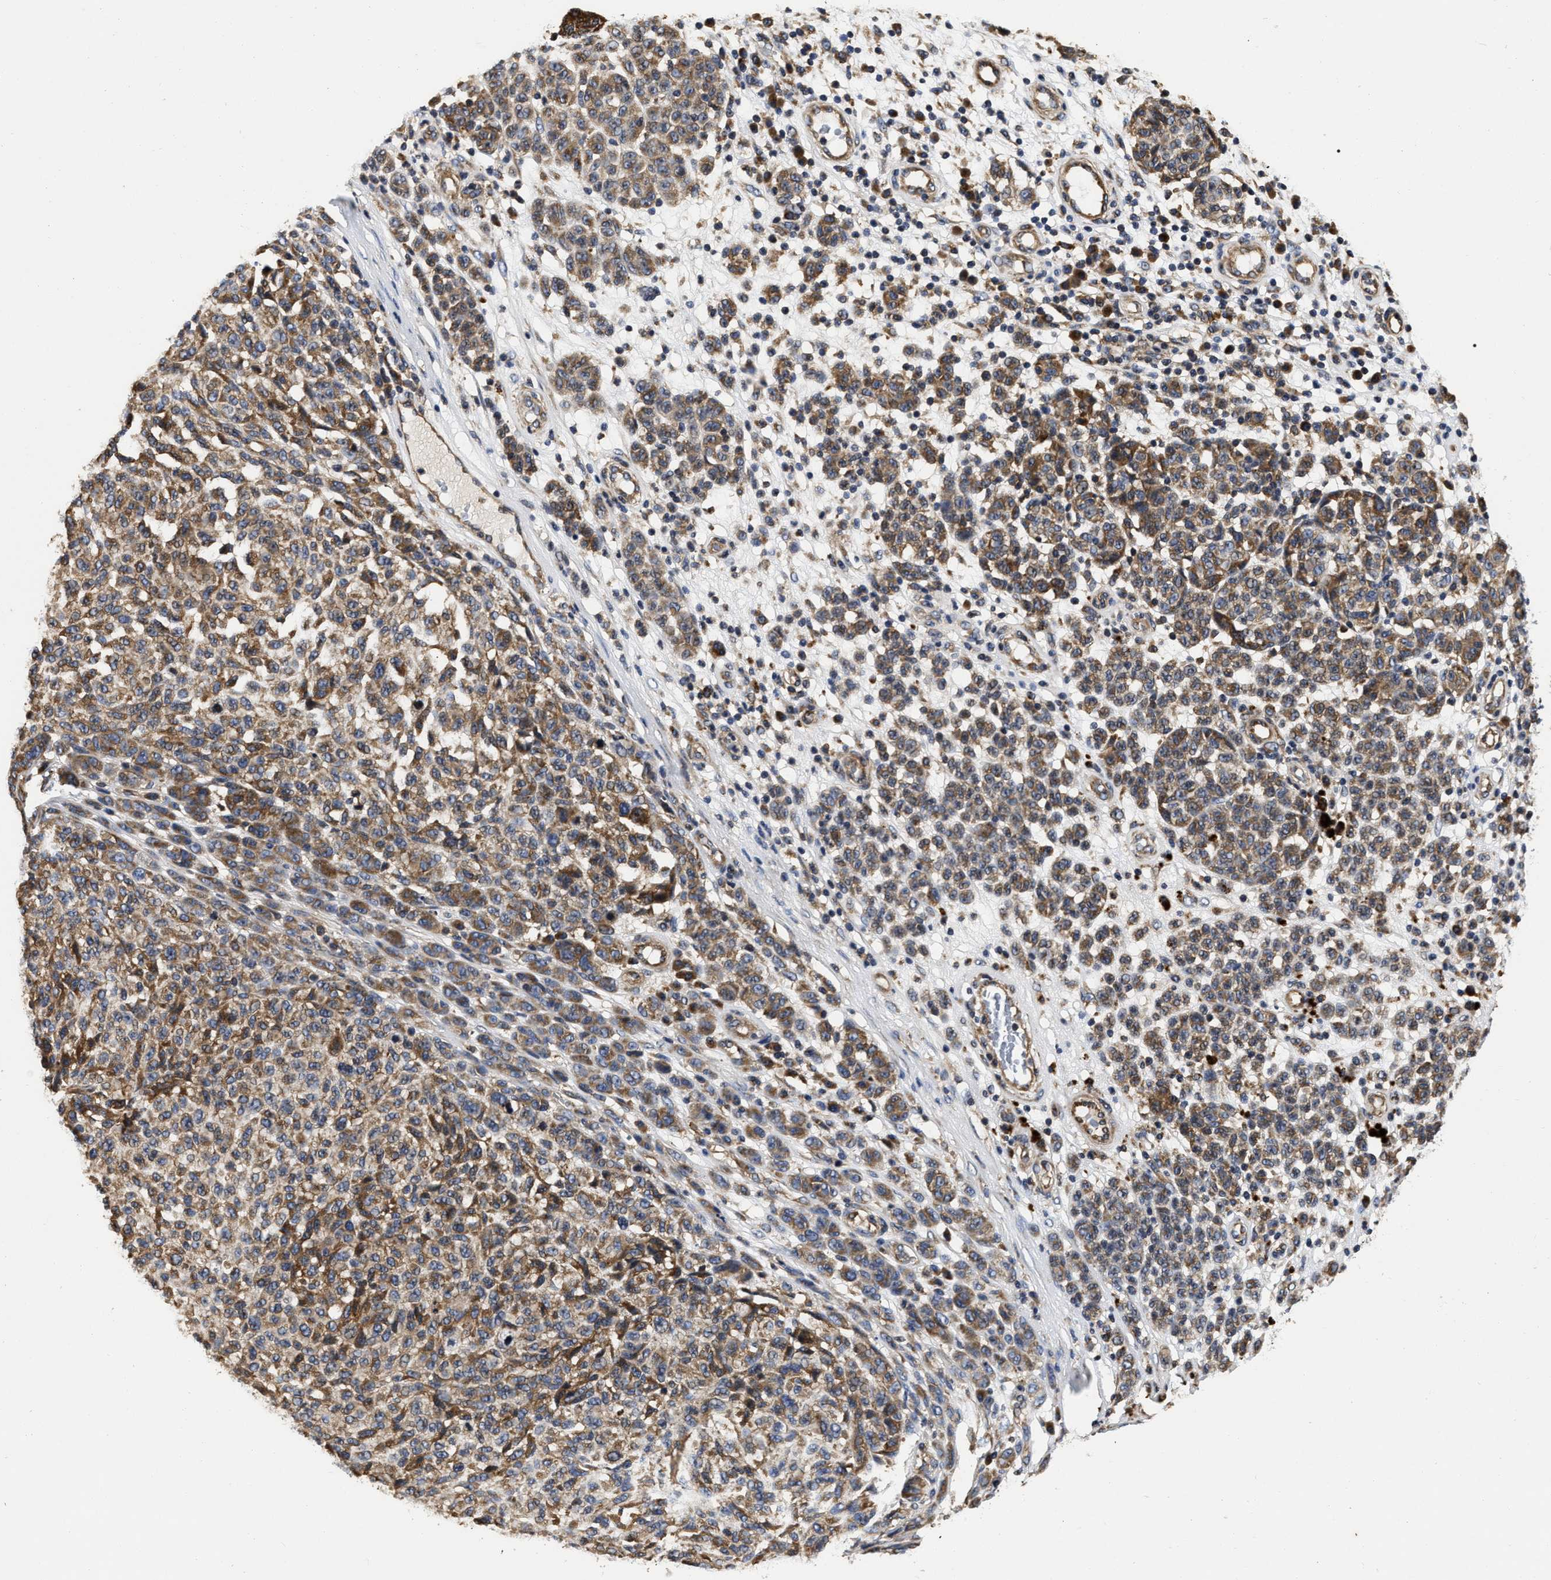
{"staining": {"intensity": "moderate", "quantity": ">75%", "location": "cytoplasmic/membranous"}, "tissue": "melanoma", "cell_type": "Tumor cells", "image_type": "cancer", "snomed": [{"axis": "morphology", "description": "Malignant melanoma, NOS"}, {"axis": "topography", "description": "Skin"}], "caption": "The immunohistochemical stain shows moderate cytoplasmic/membranous staining in tumor cells of malignant melanoma tissue. Nuclei are stained in blue.", "gene": "ABCG8", "patient": {"sex": "male", "age": 59}}